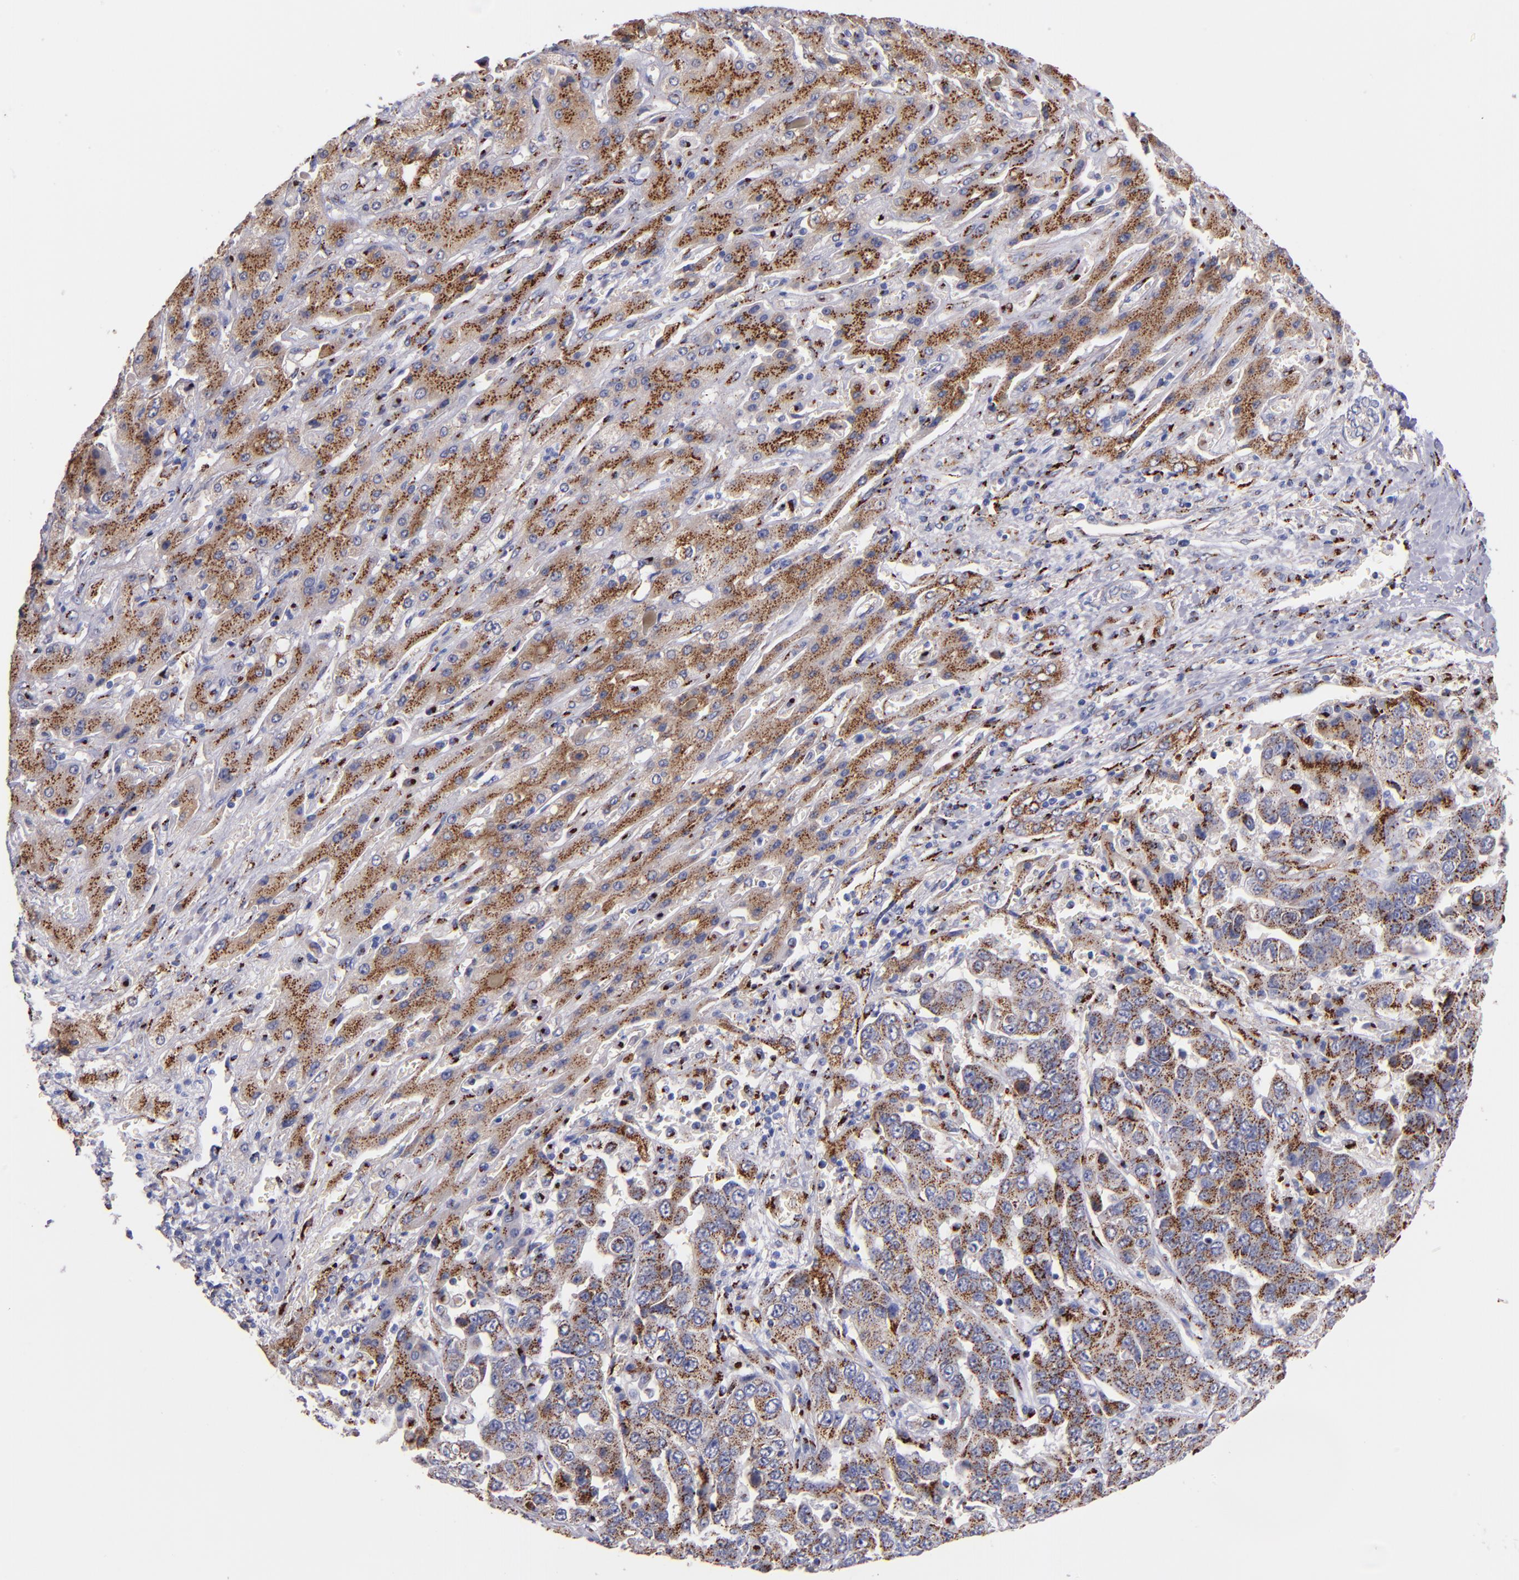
{"staining": {"intensity": "moderate", "quantity": ">75%", "location": "cytoplasmic/membranous"}, "tissue": "liver cancer", "cell_type": "Tumor cells", "image_type": "cancer", "snomed": [{"axis": "morphology", "description": "Cholangiocarcinoma"}, {"axis": "topography", "description": "Liver"}], "caption": "A micrograph showing moderate cytoplasmic/membranous positivity in approximately >75% of tumor cells in liver cholangiocarcinoma, as visualized by brown immunohistochemical staining.", "gene": "GOLIM4", "patient": {"sex": "female", "age": 52}}